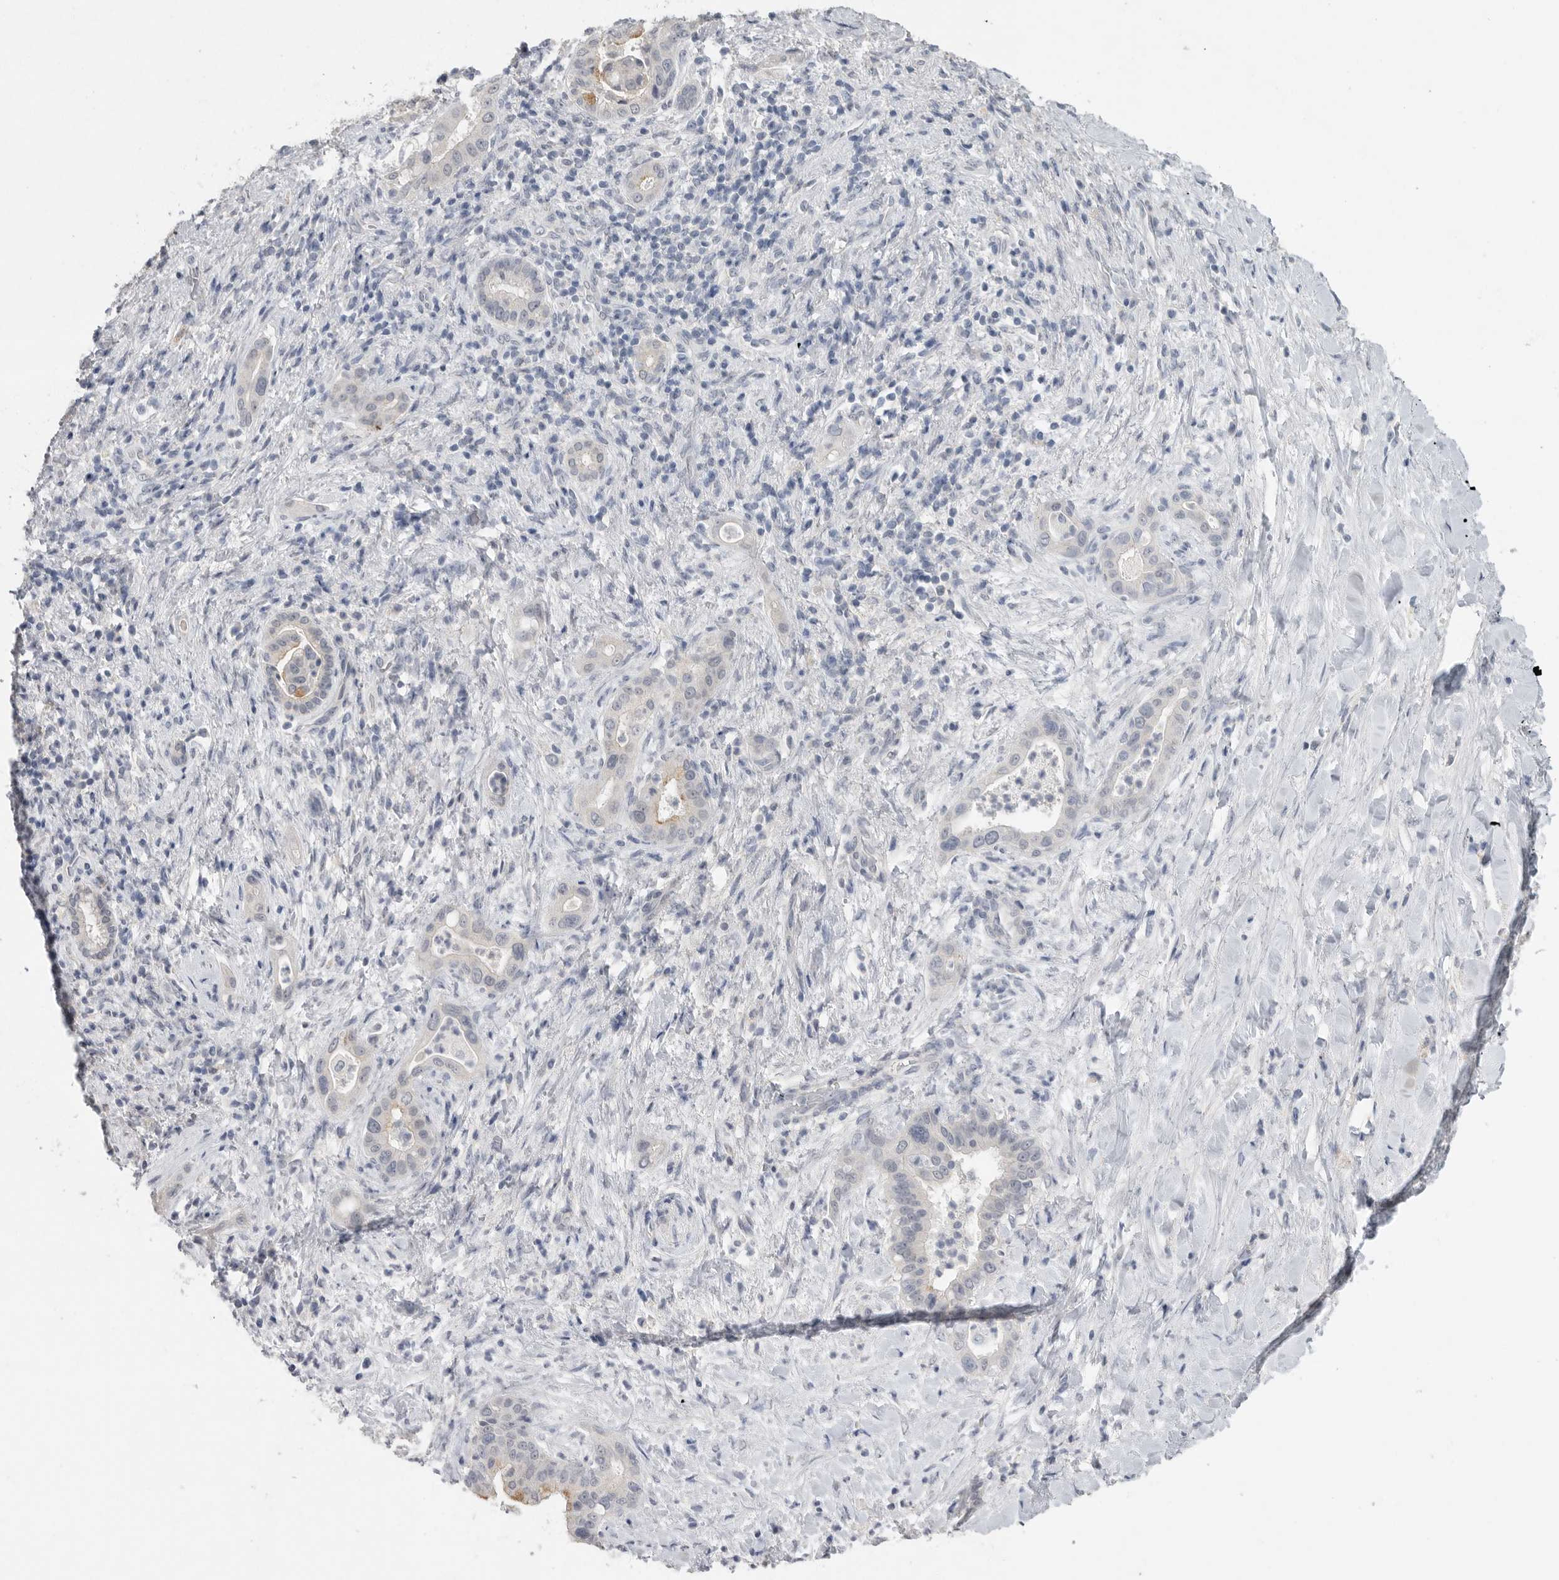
{"staining": {"intensity": "strong", "quantity": "<25%", "location": "cytoplasmic/membranous"}, "tissue": "liver cancer", "cell_type": "Tumor cells", "image_type": "cancer", "snomed": [{"axis": "morphology", "description": "Cholangiocarcinoma"}, {"axis": "topography", "description": "Liver"}], "caption": "A histopathology image showing strong cytoplasmic/membranous staining in about <25% of tumor cells in liver cancer, as visualized by brown immunohistochemical staining.", "gene": "REG4", "patient": {"sex": "female", "age": 54}}